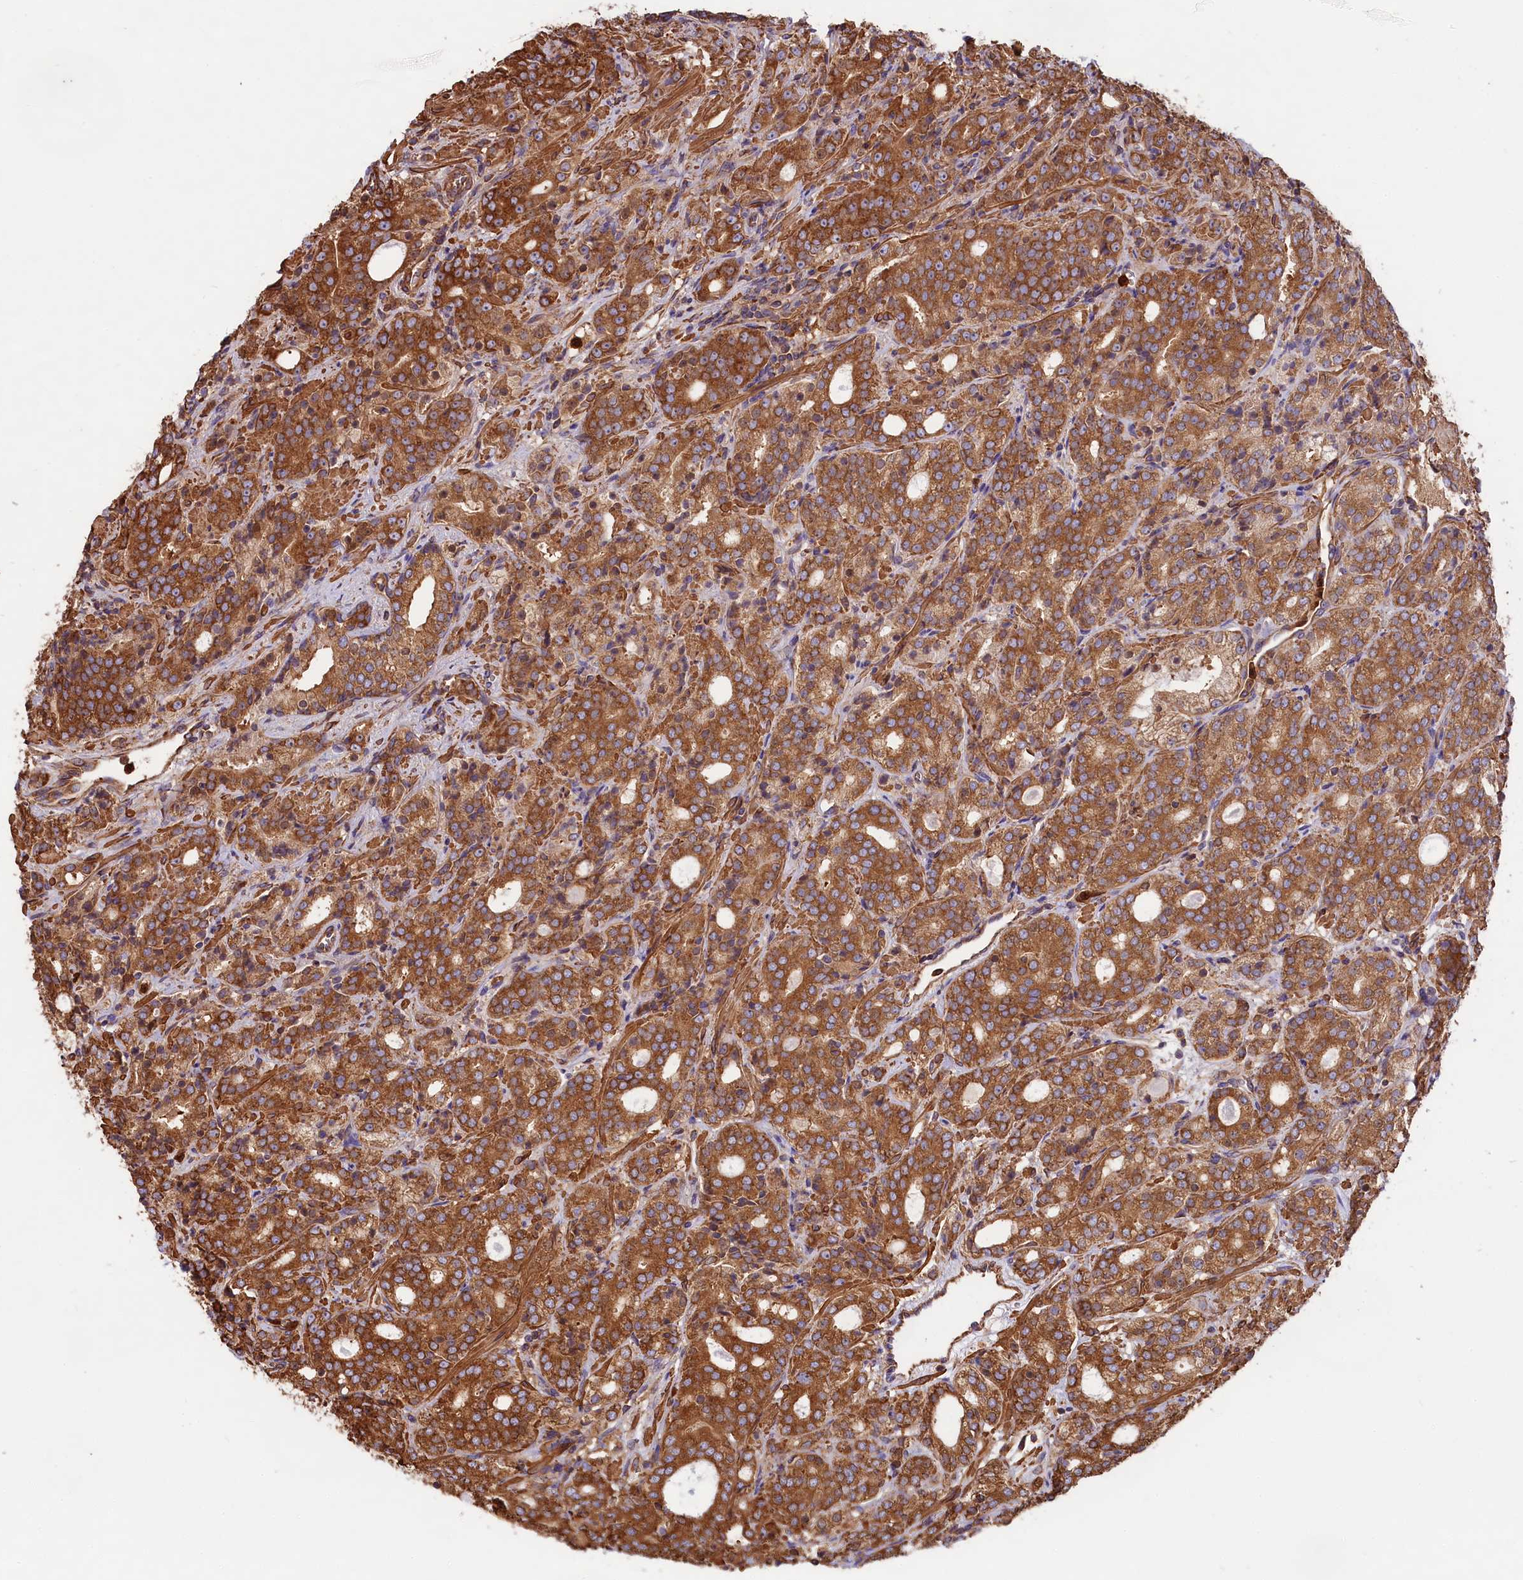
{"staining": {"intensity": "strong", "quantity": ">75%", "location": "cytoplasmic/membranous"}, "tissue": "prostate cancer", "cell_type": "Tumor cells", "image_type": "cancer", "snomed": [{"axis": "morphology", "description": "Adenocarcinoma, High grade"}, {"axis": "topography", "description": "Prostate"}], "caption": "Immunohistochemistry image of human prostate high-grade adenocarcinoma stained for a protein (brown), which exhibits high levels of strong cytoplasmic/membranous staining in approximately >75% of tumor cells.", "gene": "GYS1", "patient": {"sex": "male", "age": 64}}